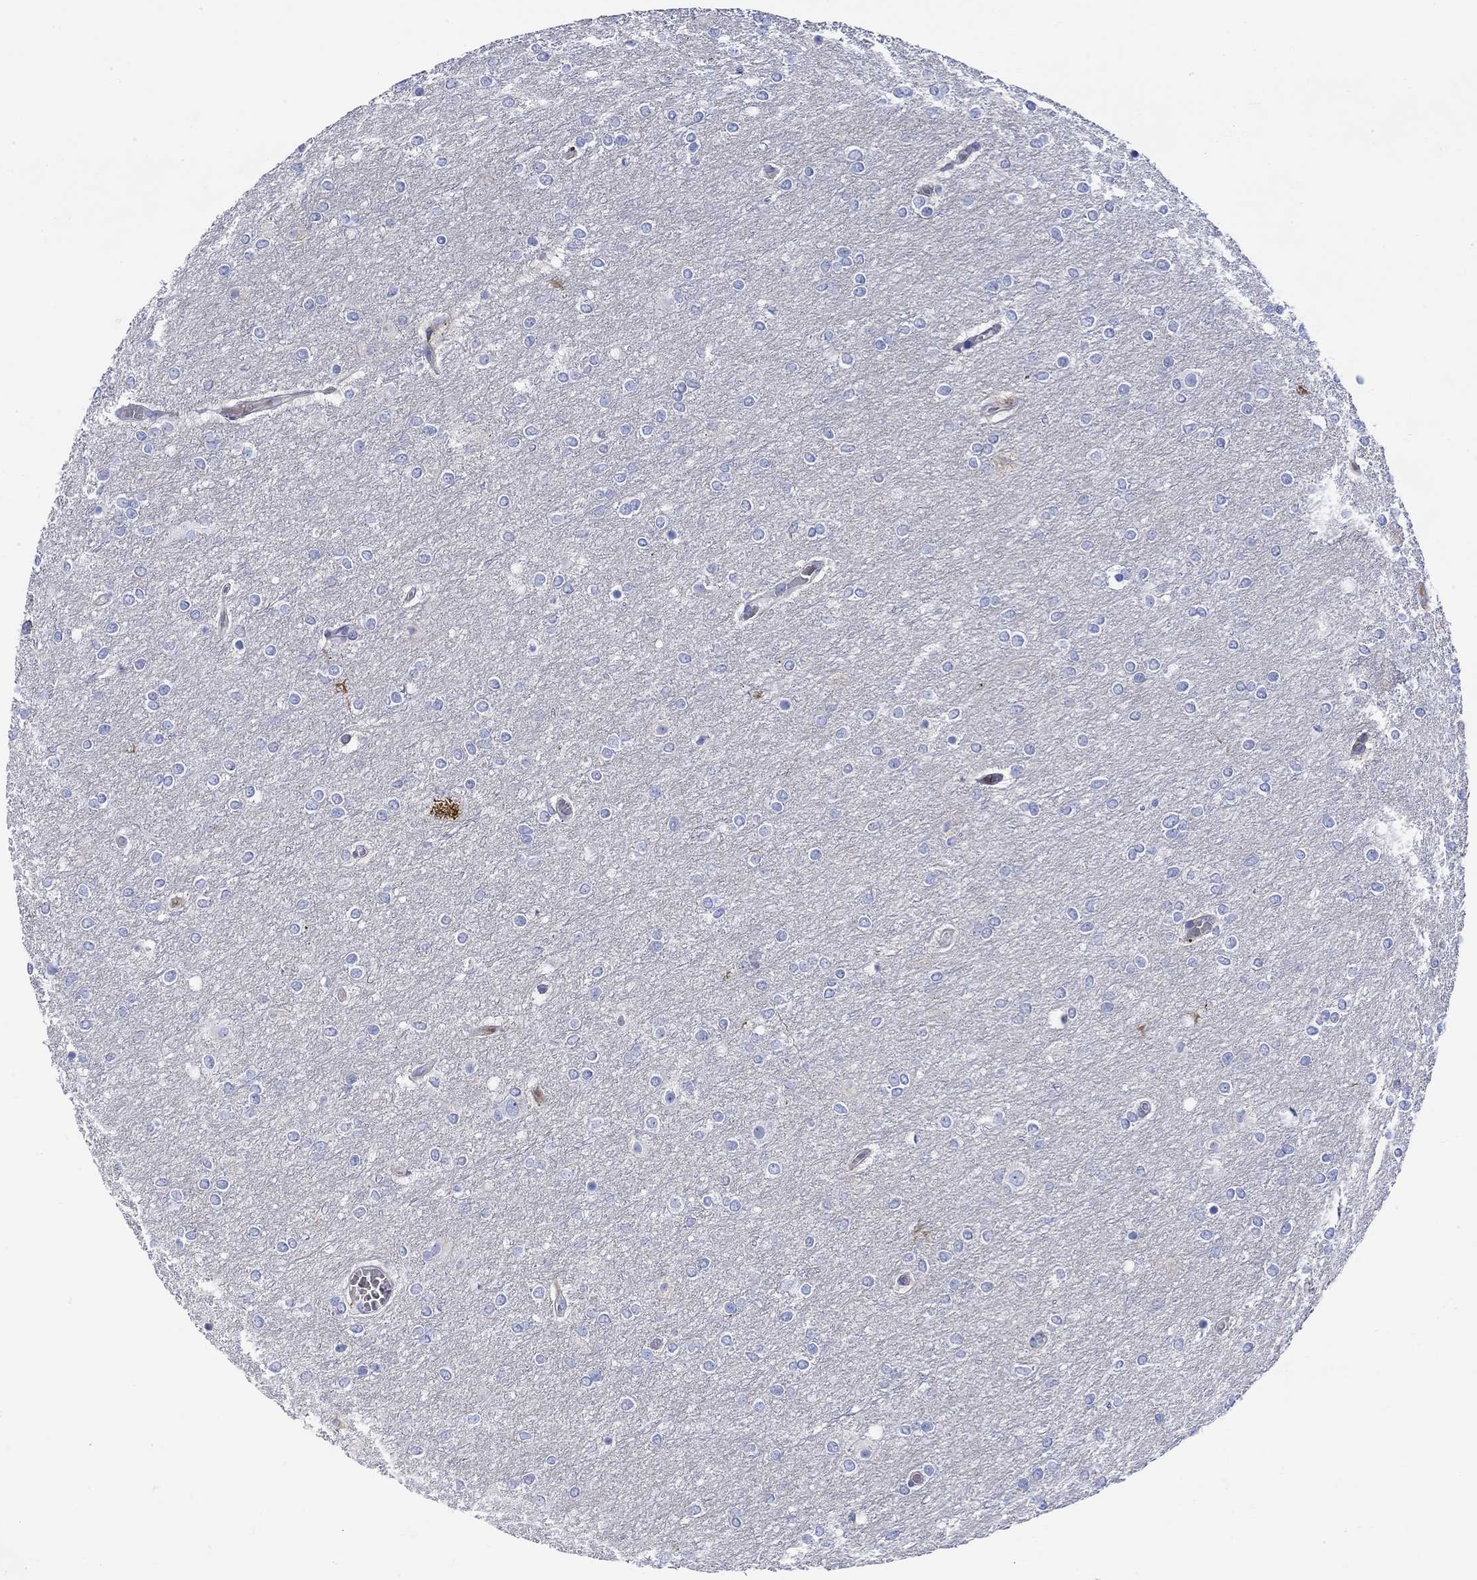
{"staining": {"intensity": "negative", "quantity": "none", "location": "none"}, "tissue": "glioma", "cell_type": "Tumor cells", "image_type": "cancer", "snomed": [{"axis": "morphology", "description": "Glioma, malignant, High grade"}, {"axis": "topography", "description": "Brain"}], "caption": "The micrograph displays no staining of tumor cells in glioma. Brightfield microscopy of immunohistochemistry (IHC) stained with DAB (3,3'-diaminobenzidine) (brown) and hematoxylin (blue), captured at high magnification.", "gene": "ANKMY1", "patient": {"sex": "female", "age": 61}}